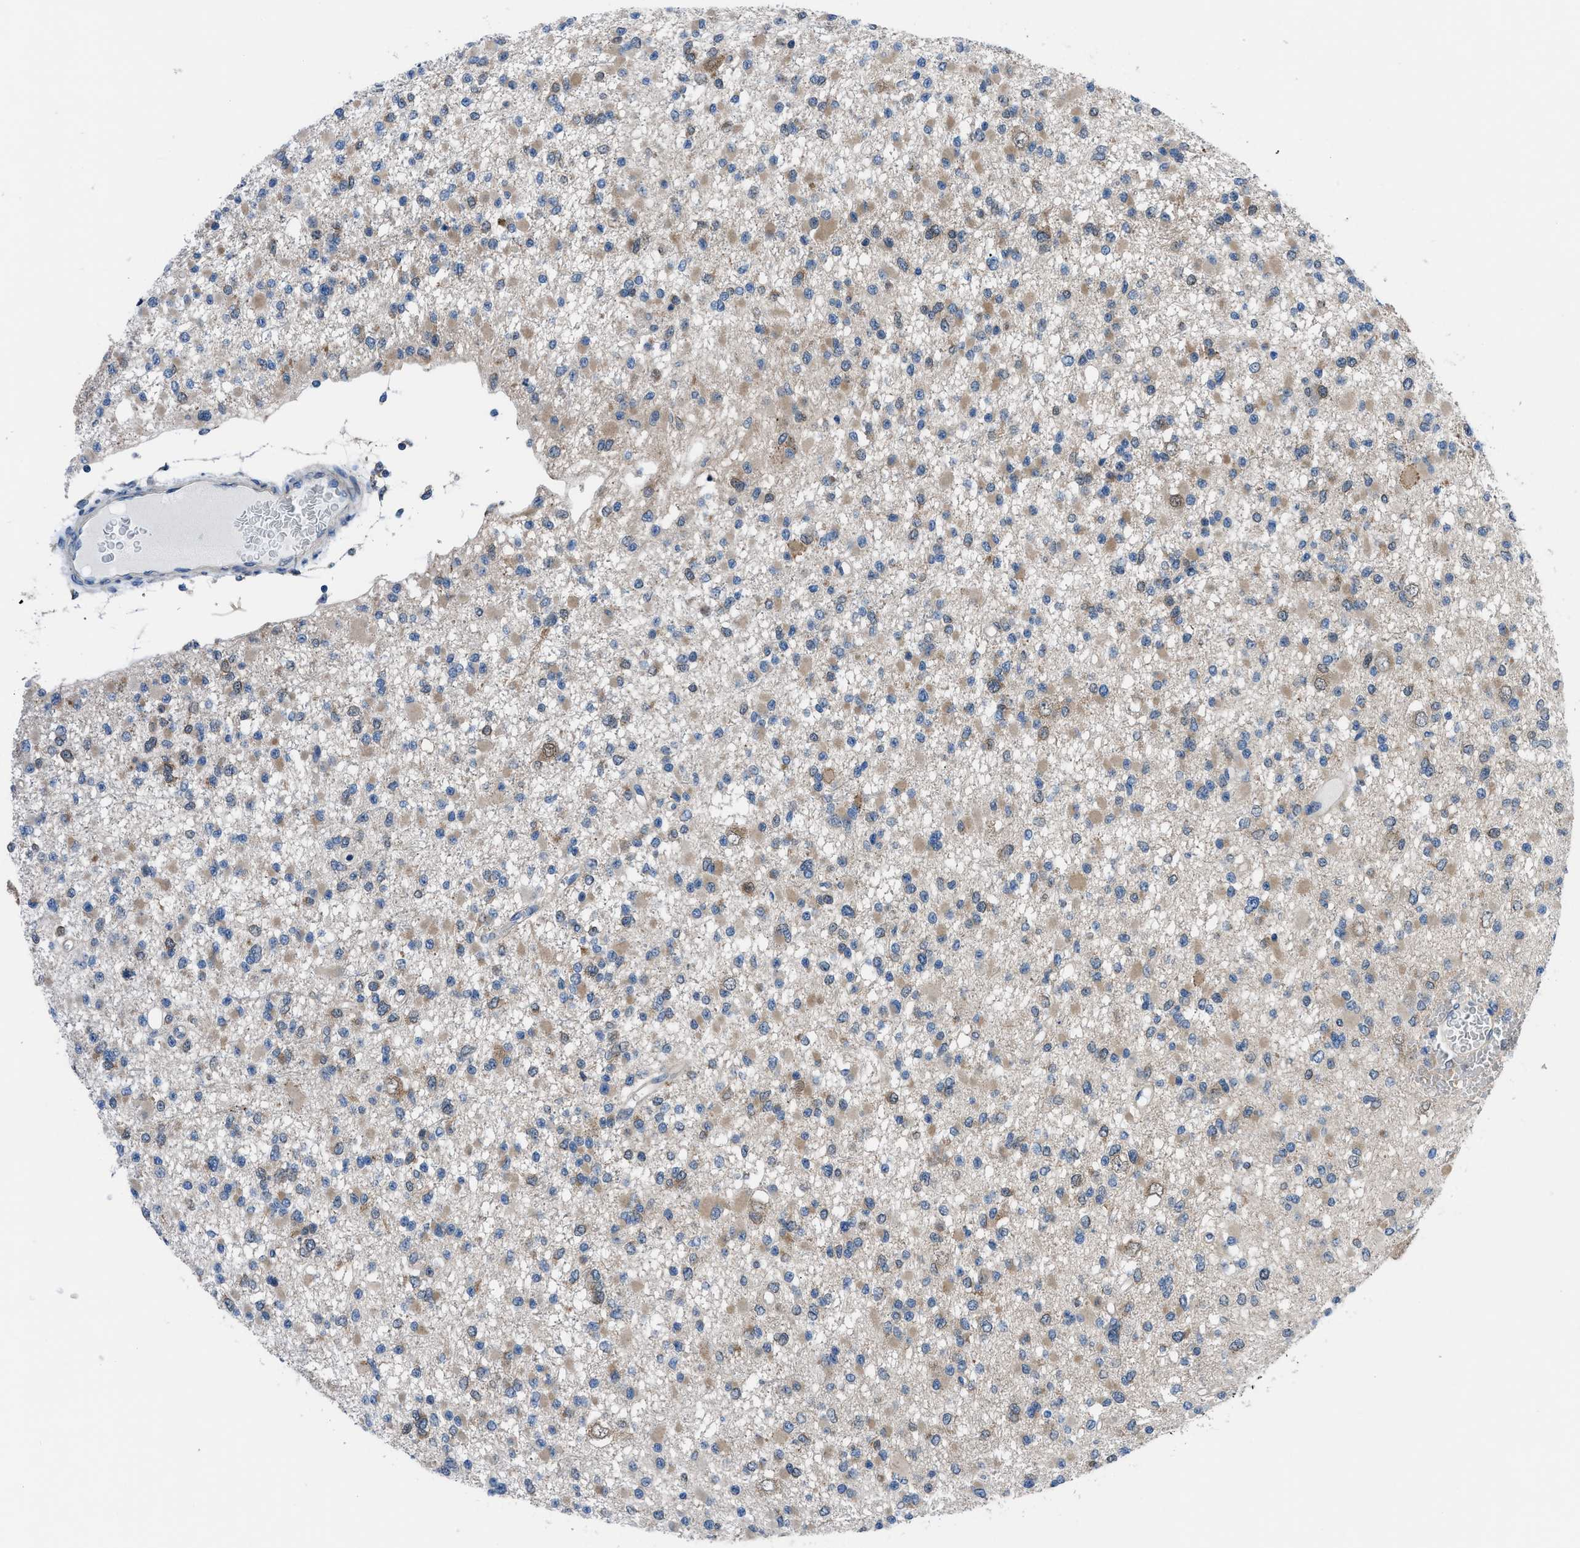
{"staining": {"intensity": "weak", "quantity": ">75%", "location": "cytoplasmic/membranous"}, "tissue": "glioma", "cell_type": "Tumor cells", "image_type": "cancer", "snomed": [{"axis": "morphology", "description": "Glioma, malignant, Low grade"}, {"axis": "topography", "description": "Brain"}], "caption": "Protein staining of glioma tissue exhibits weak cytoplasmic/membranous staining in approximately >75% of tumor cells. Immunohistochemistry stains the protein in brown and the nuclei are stained blue.", "gene": "TMEM45B", "patient": {"sex": "female", "age": 22}}